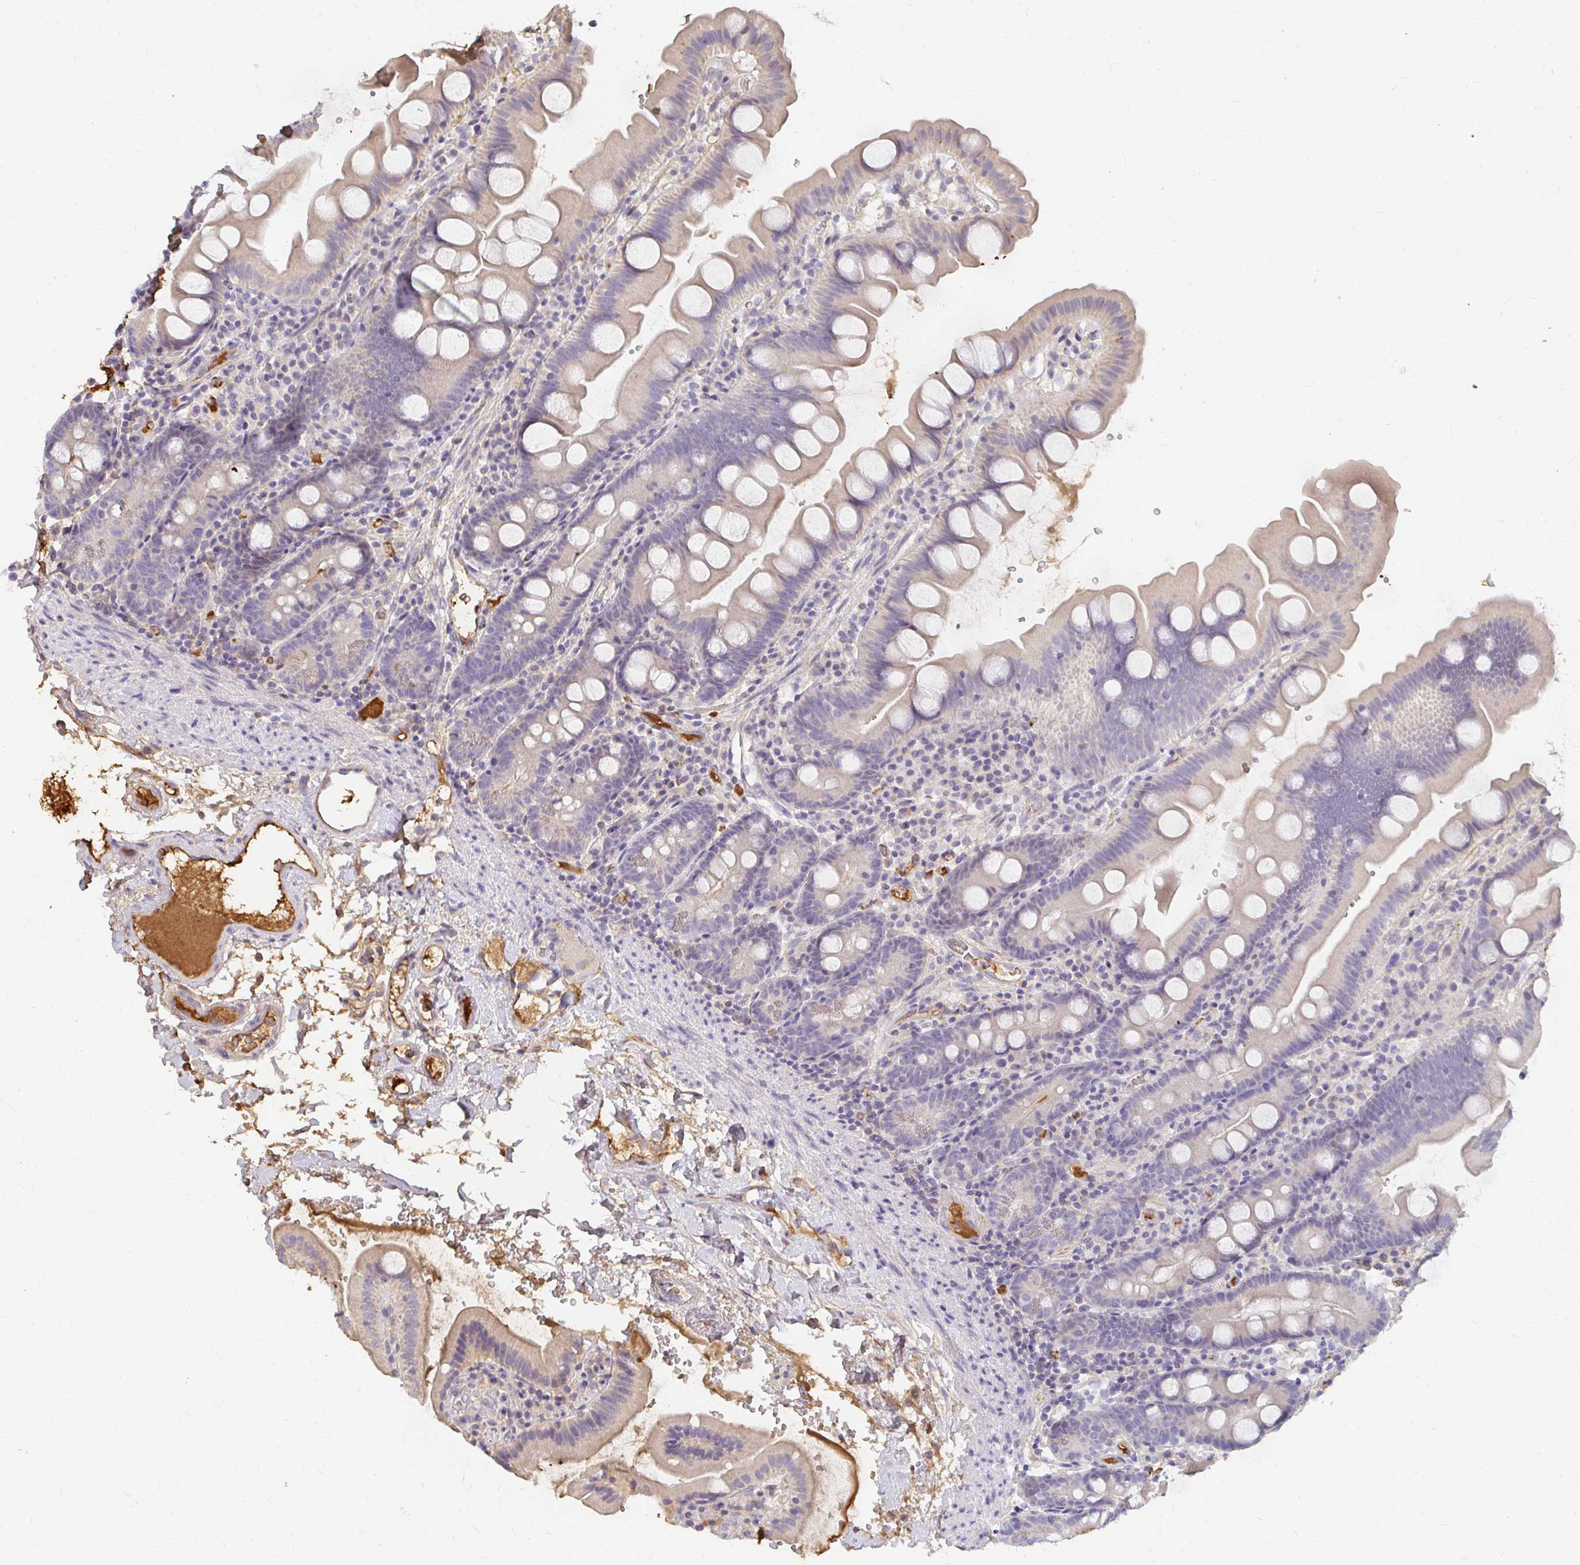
{"staining": {"intensity": "negative", "quantity": "none", "location": "none"}, "tissue": "small intestine", "cell_type": "Glandular cells", "image_type": "normal", "snomed": [{"axis": "morphology", "description": "Normal tissue, NOS"}, {"axis": "topography", "description": "Small intestine"}], "caption": "Immunohistochemical staining of benign human small intestine displays no significant positivity in glandular cells.", "gene": "LOXL4", "patient": {"sex": "female", "age": 68}}